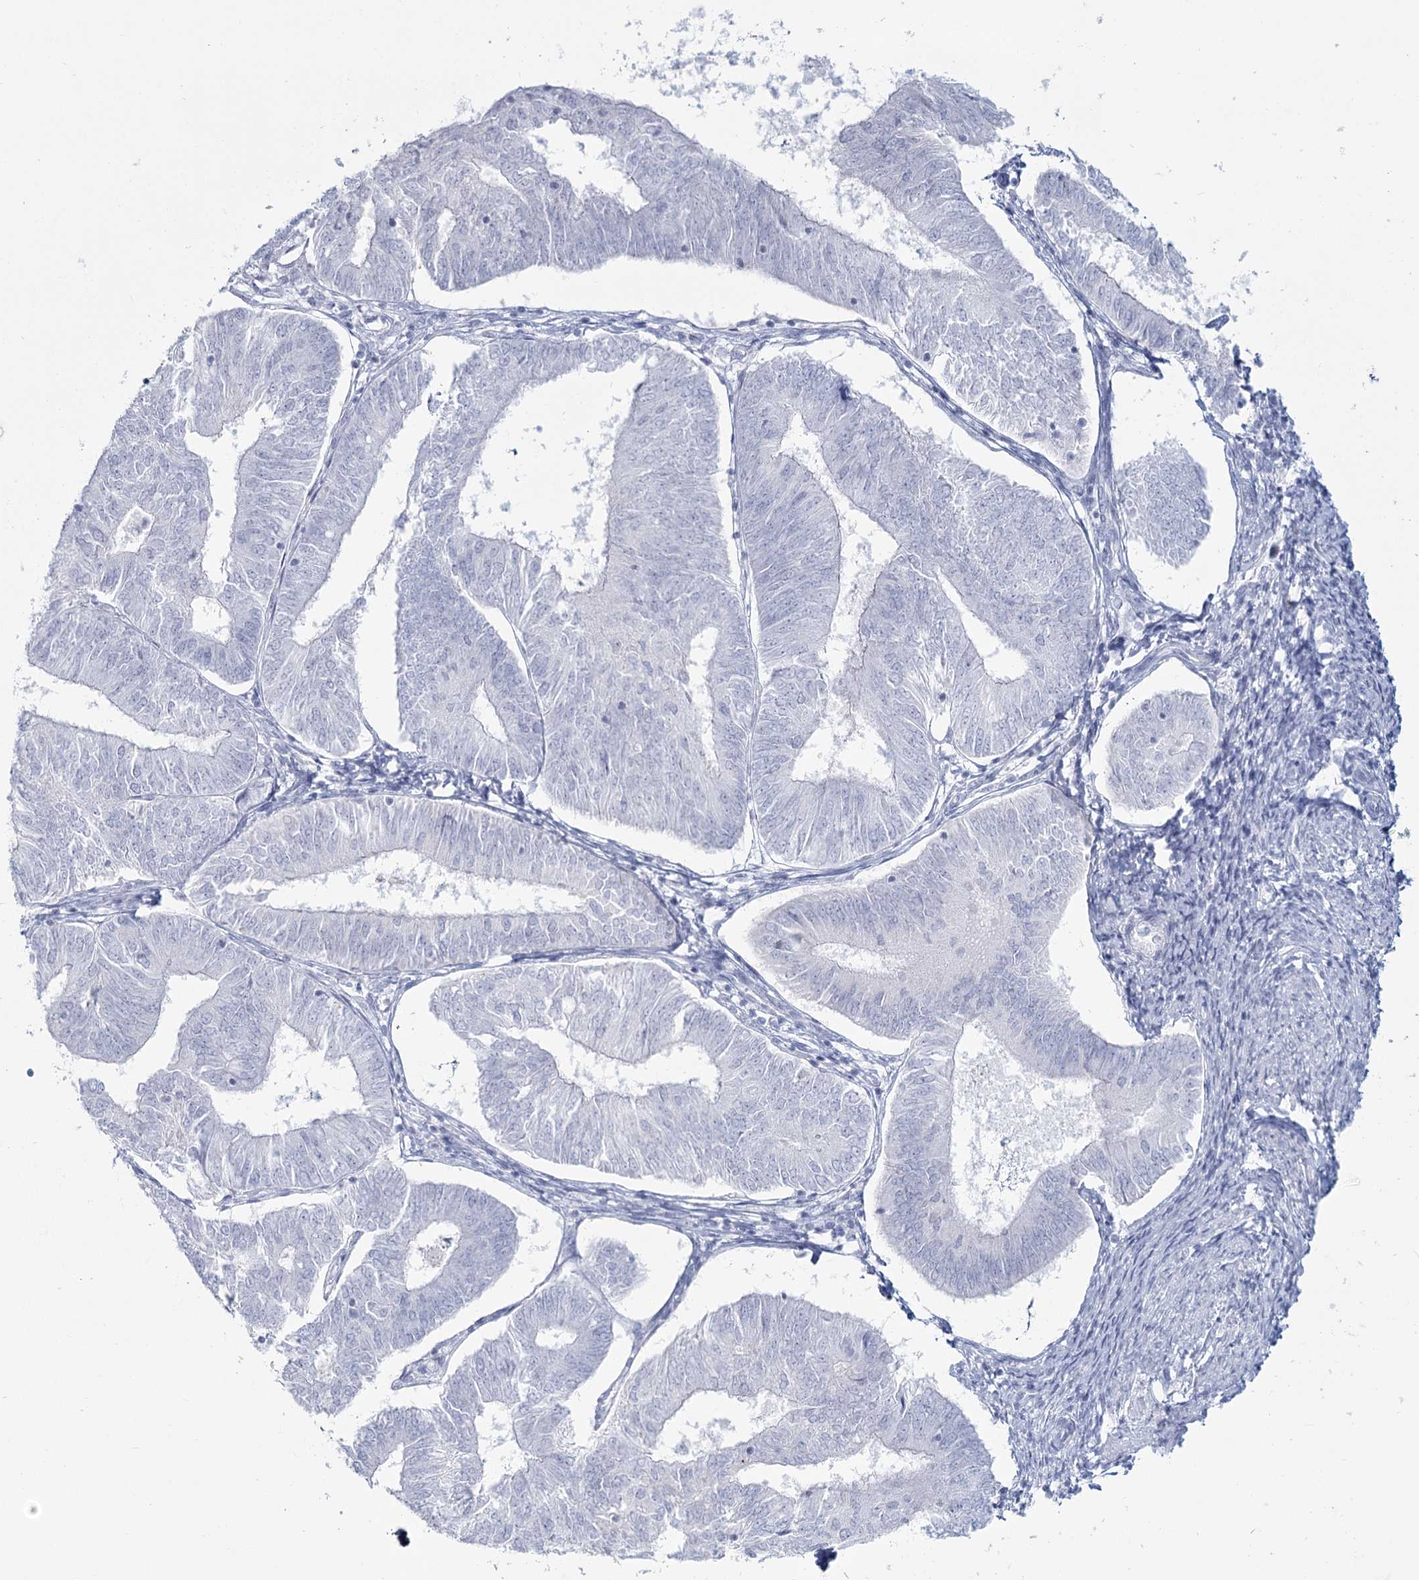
{"staining": {"intensity": "negative", "quantity": "none", "location": "none"}, "tissue": "endometrial cancer", "cell_type": "Tumor cells", "image_type": "cancer", "snomed": [{"axis": "morphology", "description": "Adenocarcinoma, NOS"}, {"axis": "topography", "description": "Endometrium"}], "caption": "Human endometrial adenocarcinoma stained for a protein using immunohistochemistry (IHC) shows no expression in tumor cells.", "gene": "SLC6A19", "patient": {"sex": "female", "age": 58}}